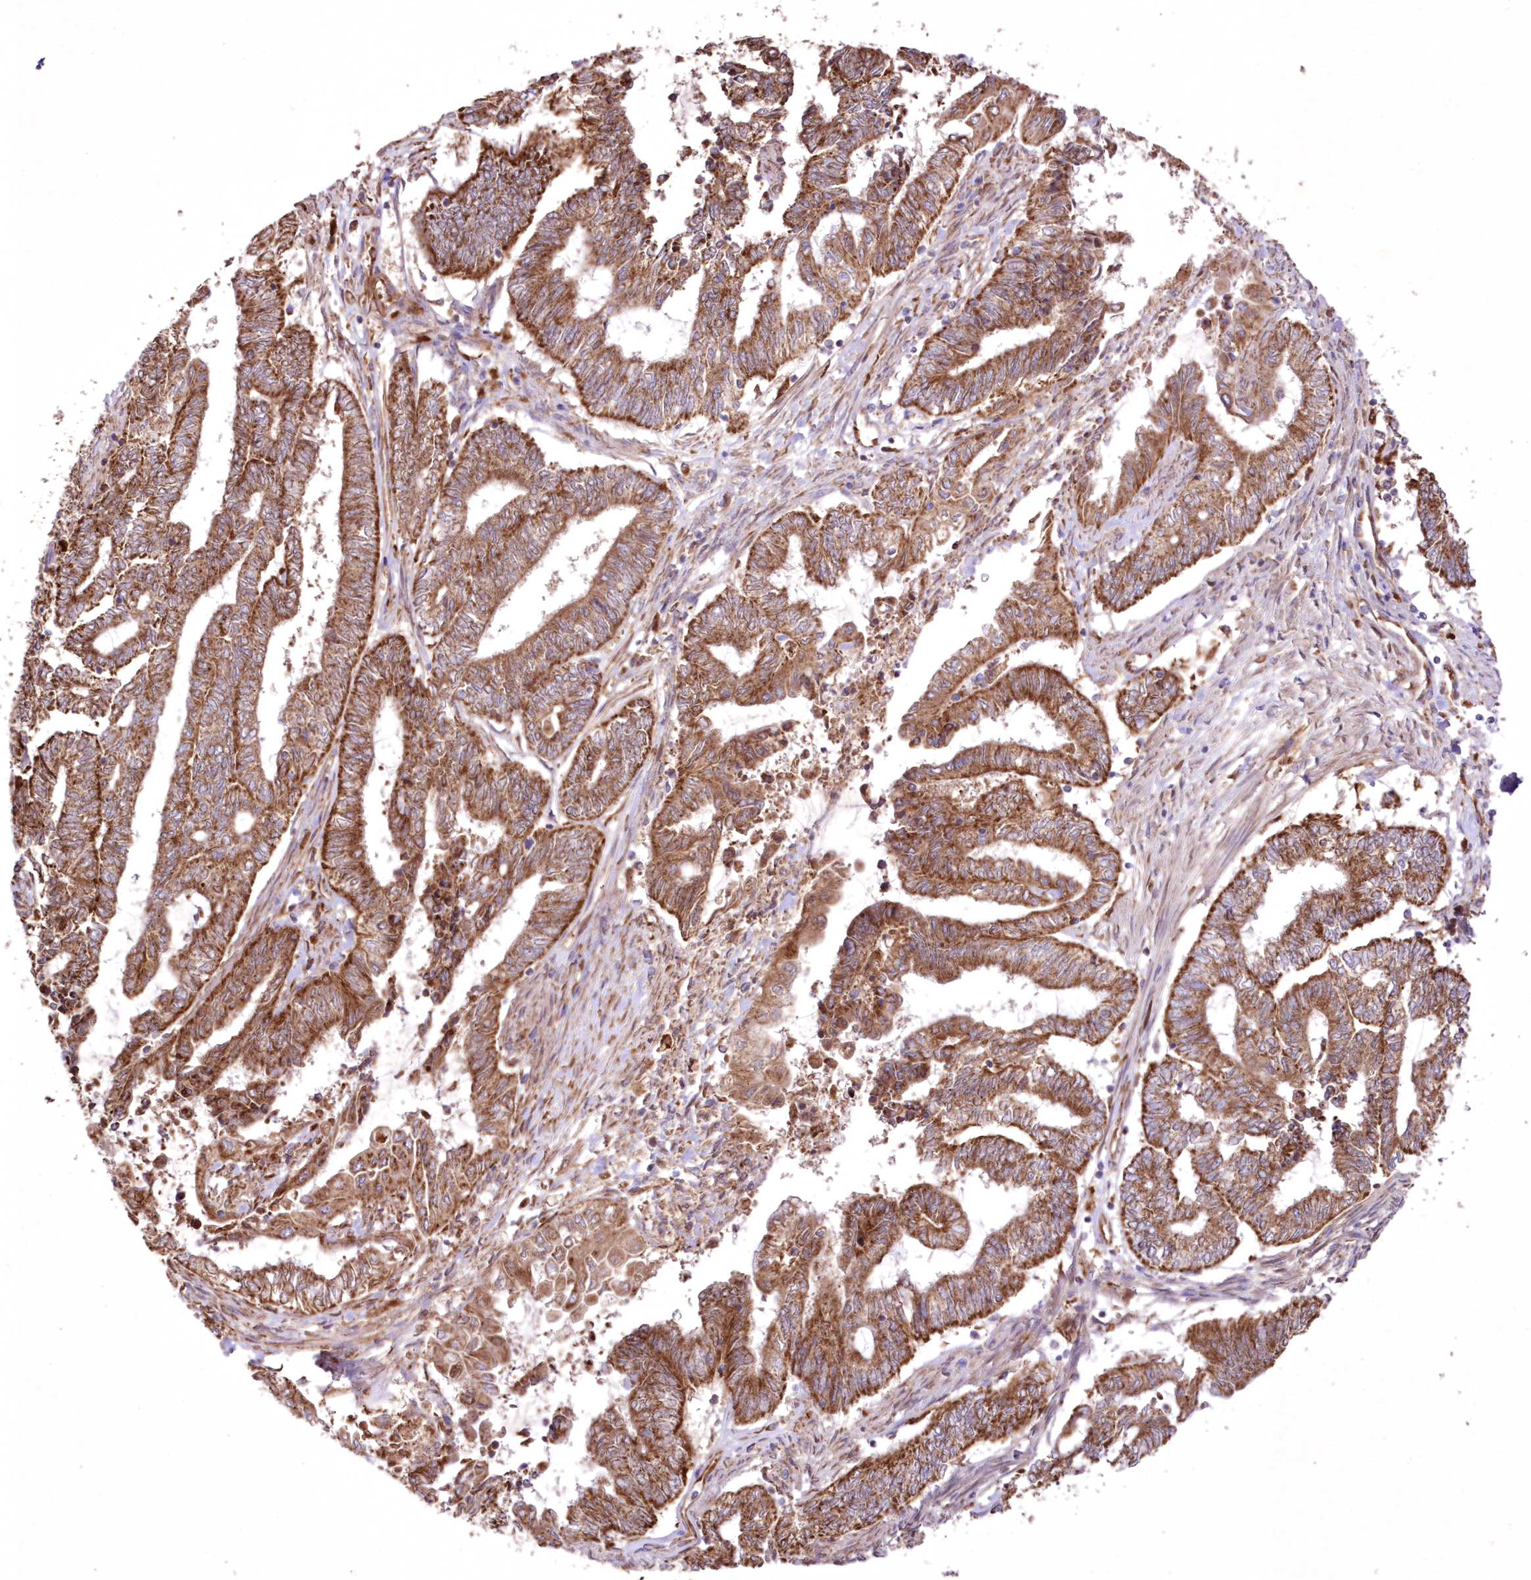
{"staining": {"intensity": "strong", "quantity": ">75%", "location": "cytoplasmic/membranous"}, "tissue": "endometrial cancer", "cell_type": "Tumor cells", "image_type": "cancer", "snomed": [{"axis": "morphology", "description": "Adenocarcinoma, NOS"}, {"axis": "topography", "description": "Uterus"}, {"axis": "topography", "description": "Endometrium"}], "caption": "Strong cytoplasmic/membranous staining for a protein is seen in approximately >75% of tumor cells of endometrial cancer (adenocarcinoma) using IHC.", "gene": "FCHO2", "patient": {"sex": "female", "age": 70}}